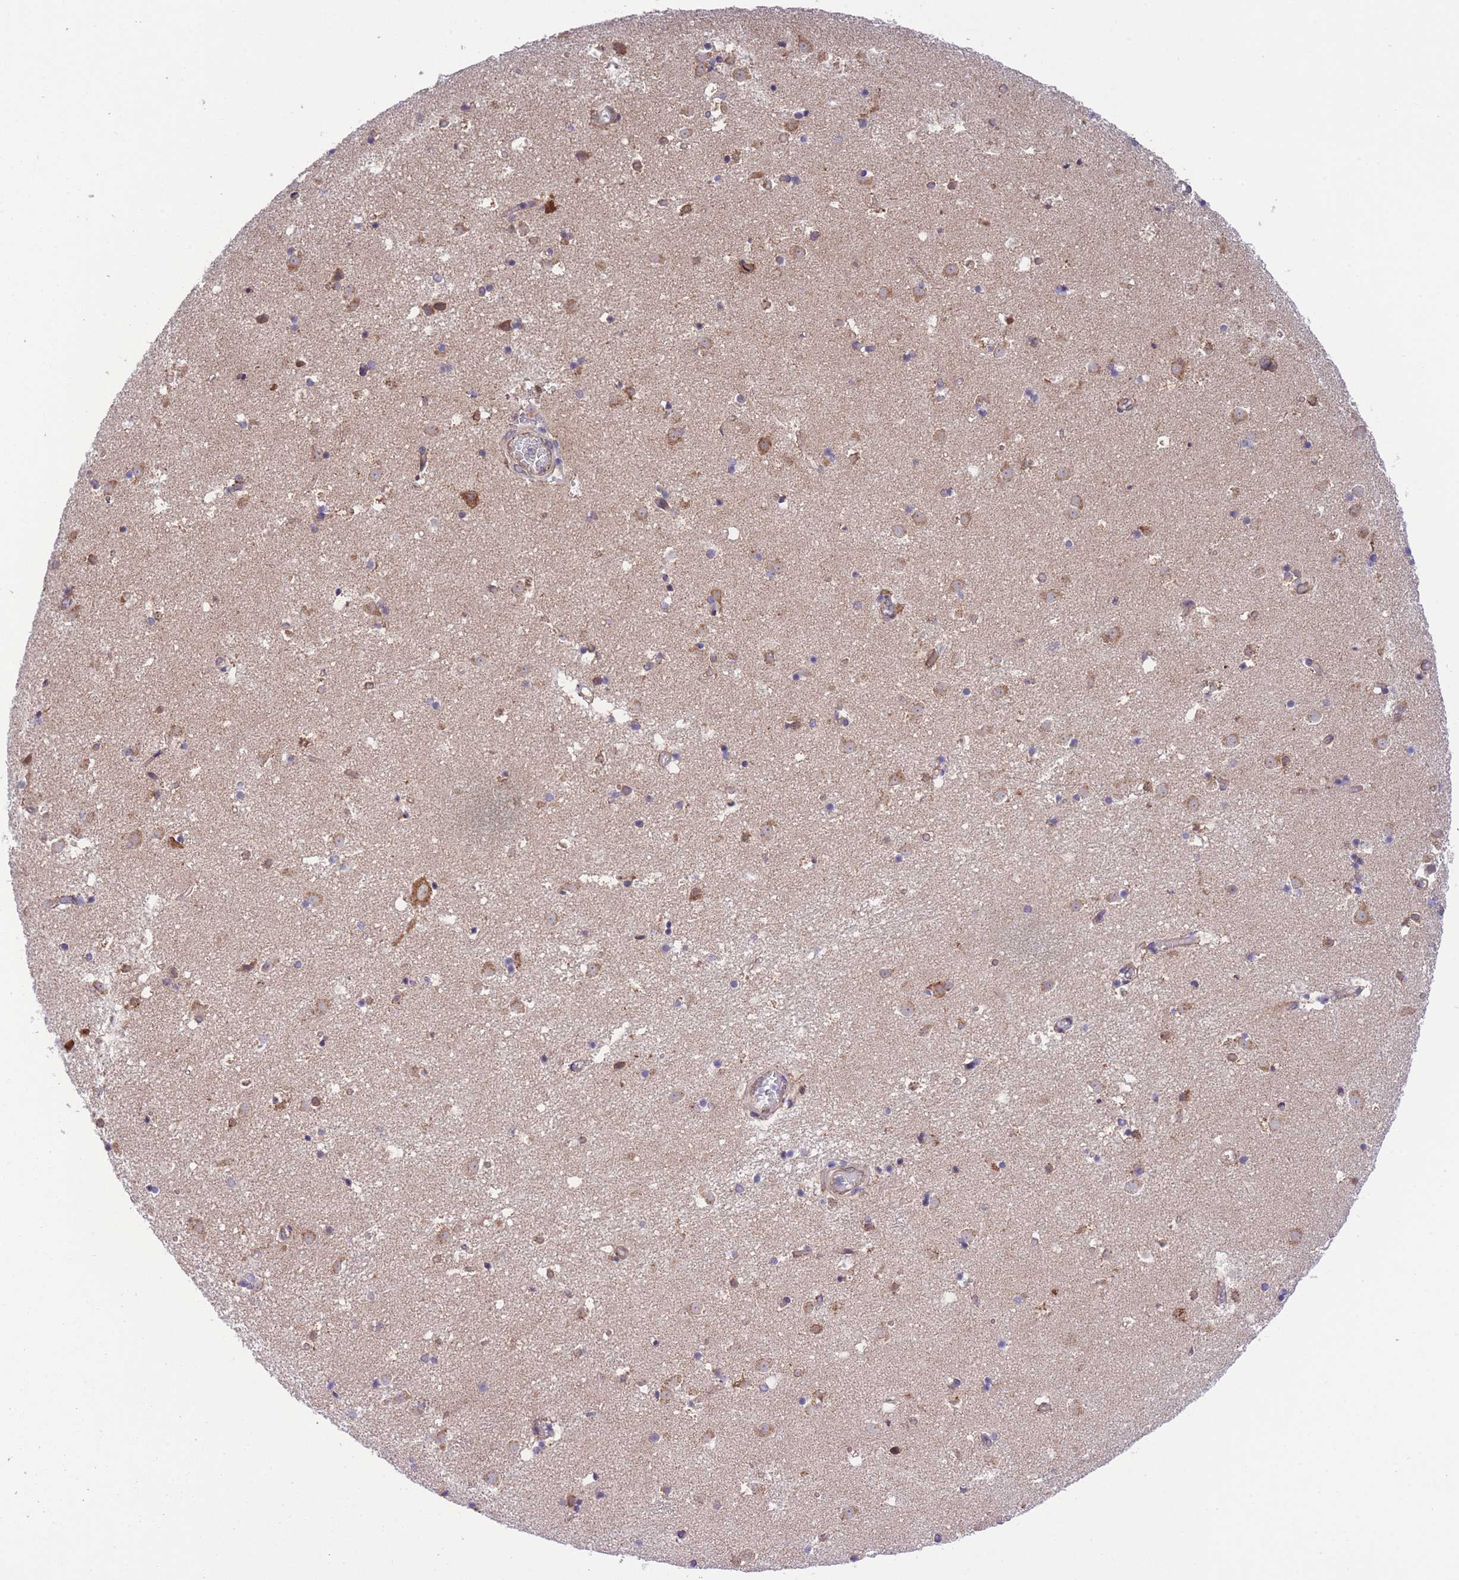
{"staining": {"intensity": "moderate", "quantity": "<25%", "location": "cytoplasmic/membranous"}, "tissue": "caudate", "cell_type": "Glial cells", "image_type": "normal", "snomed": [{"axis": "morphology", "description": "Normal tissue, NOS"}, {"axis": "topography", "description": "Lateral ventricle wall"}], "caption": "Unremarkable caudate exhibits moderate cytoplasmic/membranous expression in approximately <25% of glial cells The staining is performed using DAB brown chromogen to label protein expression. The nuclei are counter-stained blue using hematoxylin..", "gene": "WWOX", "patient": {"sex": "male", "age": 25}}